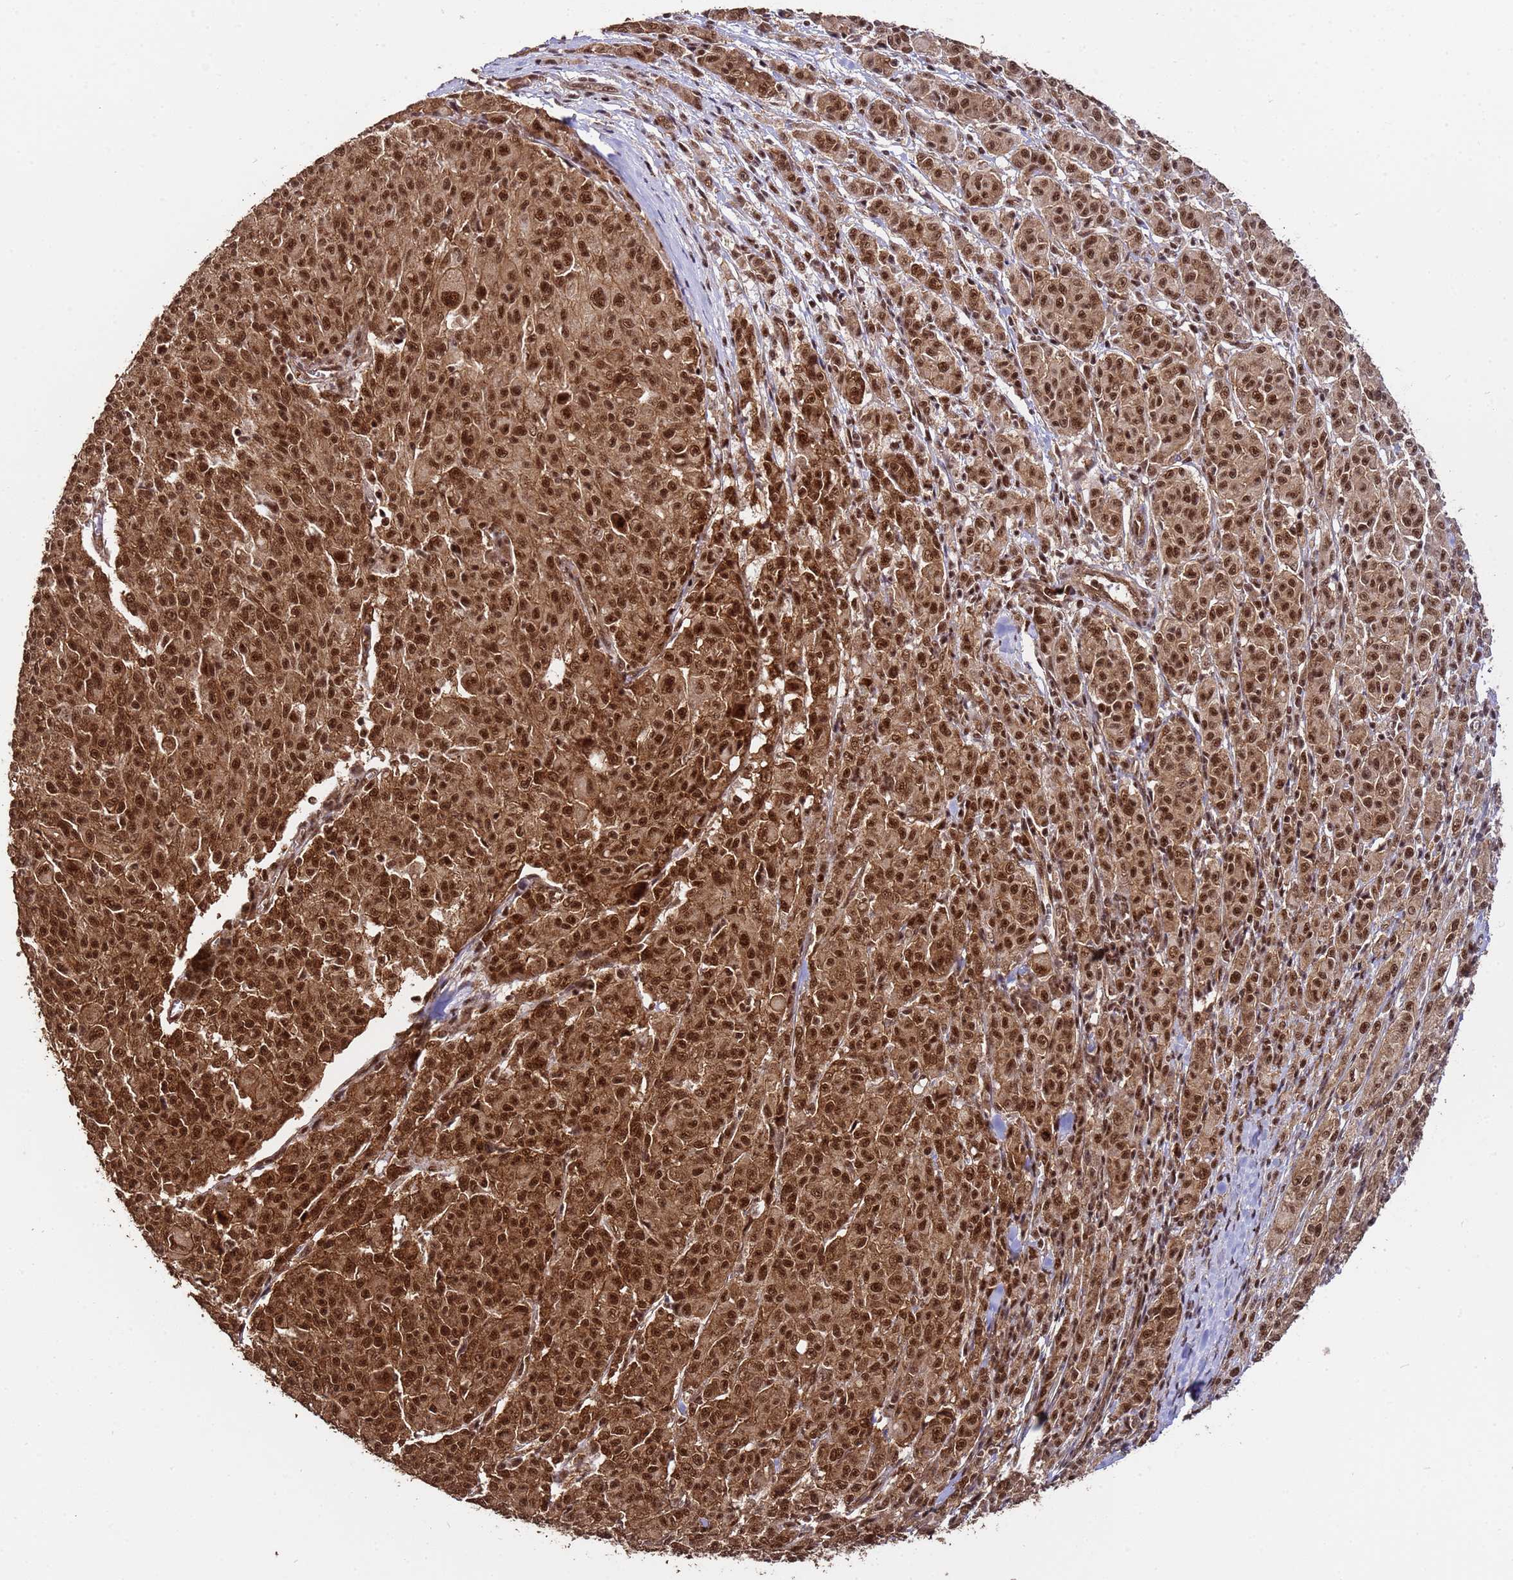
{"staining": {"intensity": "strong", "quantity": ">75%", "location": "cytoplasmic/membranous,nuclear"}, "tissue": "melanoma", "cell_type": "Tumor cells", "image_type": "cancer", "snomed": [{"axis": "morphology", "description": "Malignant melanoma, NOS"}, {"axis": "topography", "description": "Skin"}], "caption": "Human malignant melanoma stained with a brown dye displays strong cytoplasmic/membranous and nuclear positive expression in approximately >75% of tumor cells.", "gene": "SYF2", "patient": {"sex": "female", "age": 52}}